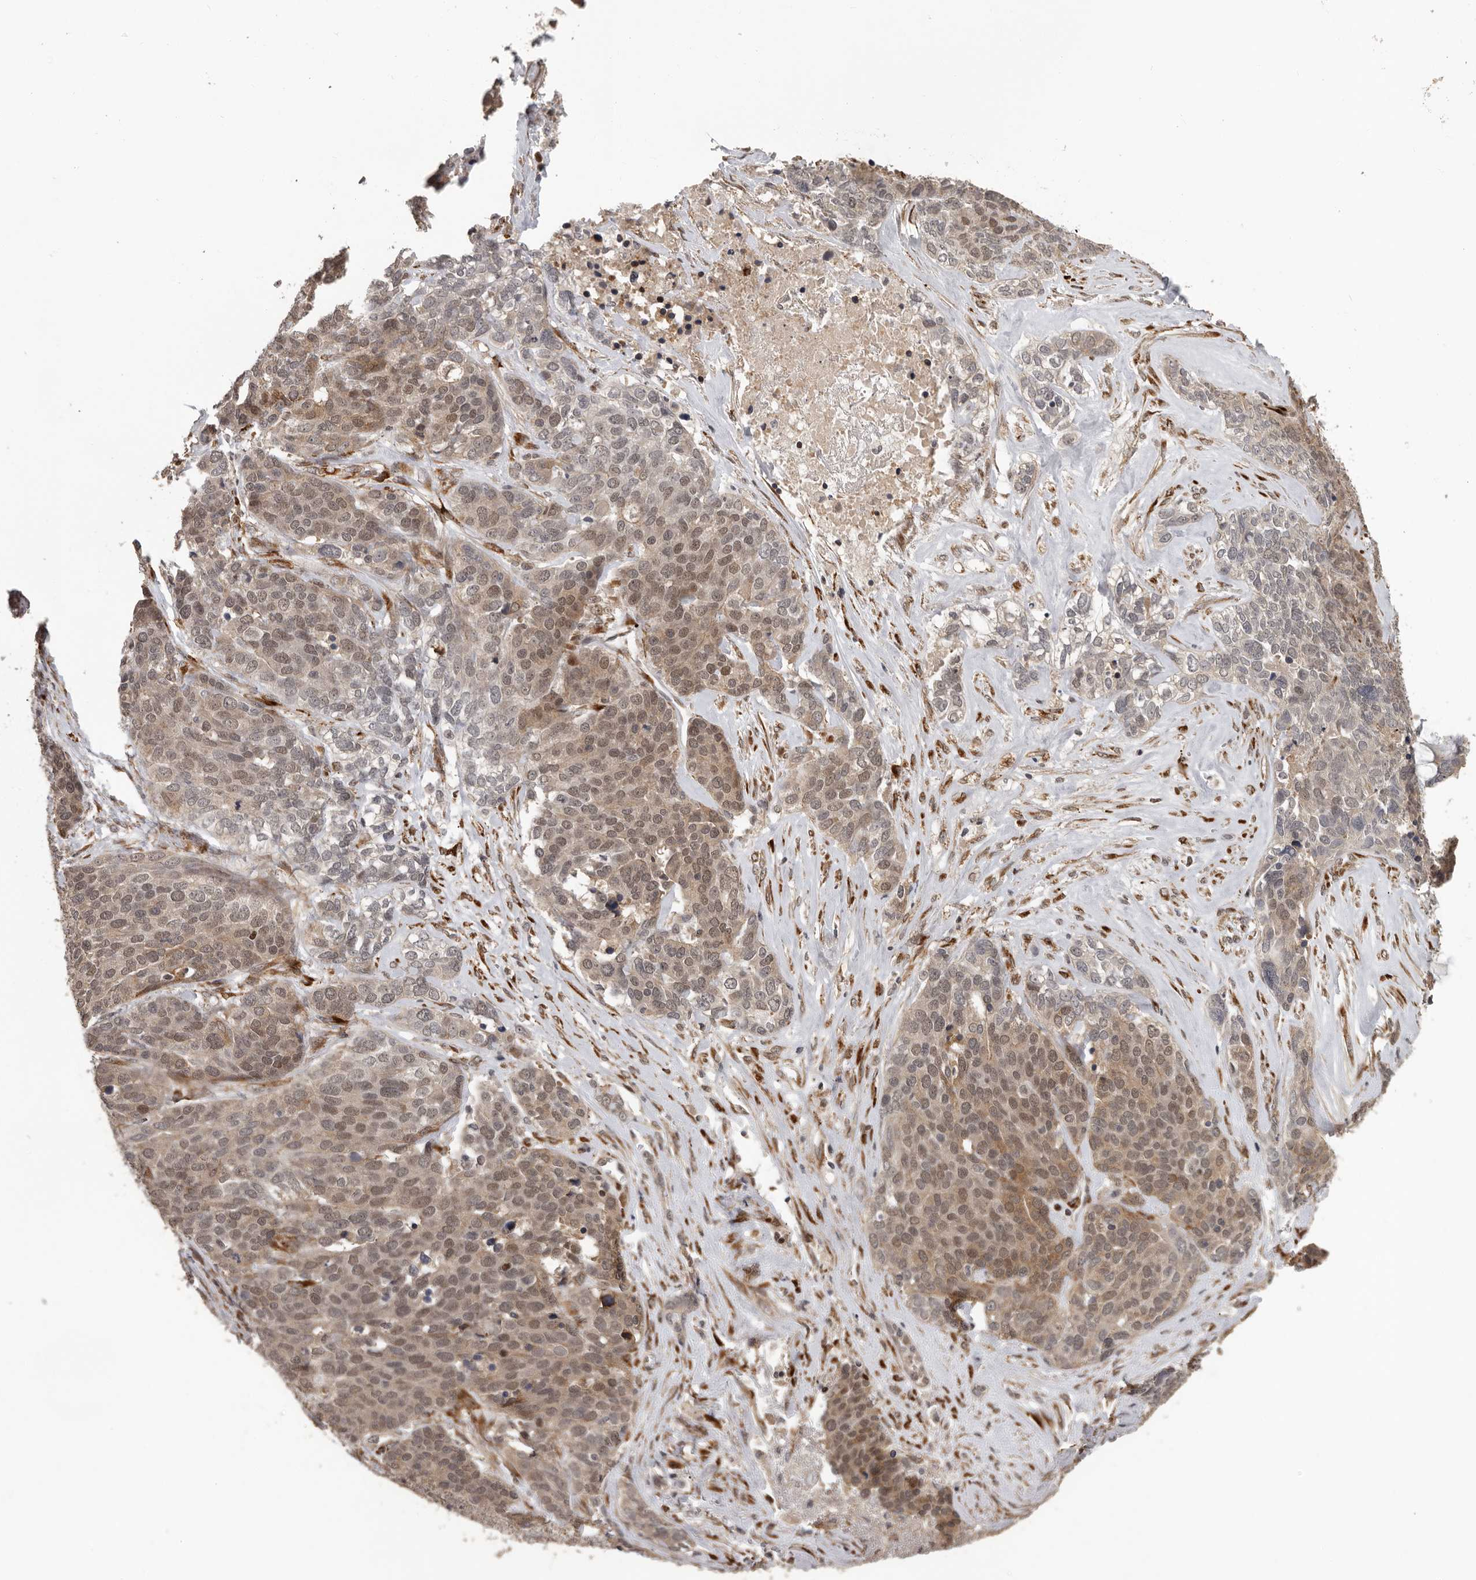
{"staining": {"intensity": "moderate", "quantity": ">75%", "location": "nuclear"}, "tissue": "ovarian cancer", "cell_type": "Tumor cells", "image_type": "cancer", "snomed": [{"axis": "morphology", "description": "Cystadenocarcinoma, serous, NOS"}, {"axis": "topography", "description": "Ovary"}], "caption": "About >75% of tumor cells in human ovarian serous cystadenocarcinoma show moderate nuclear protein staining as visualized by brown immunohistochemical staining.", "gene": "HENMT1", "patient": {"sex": "female", "age": 44}}